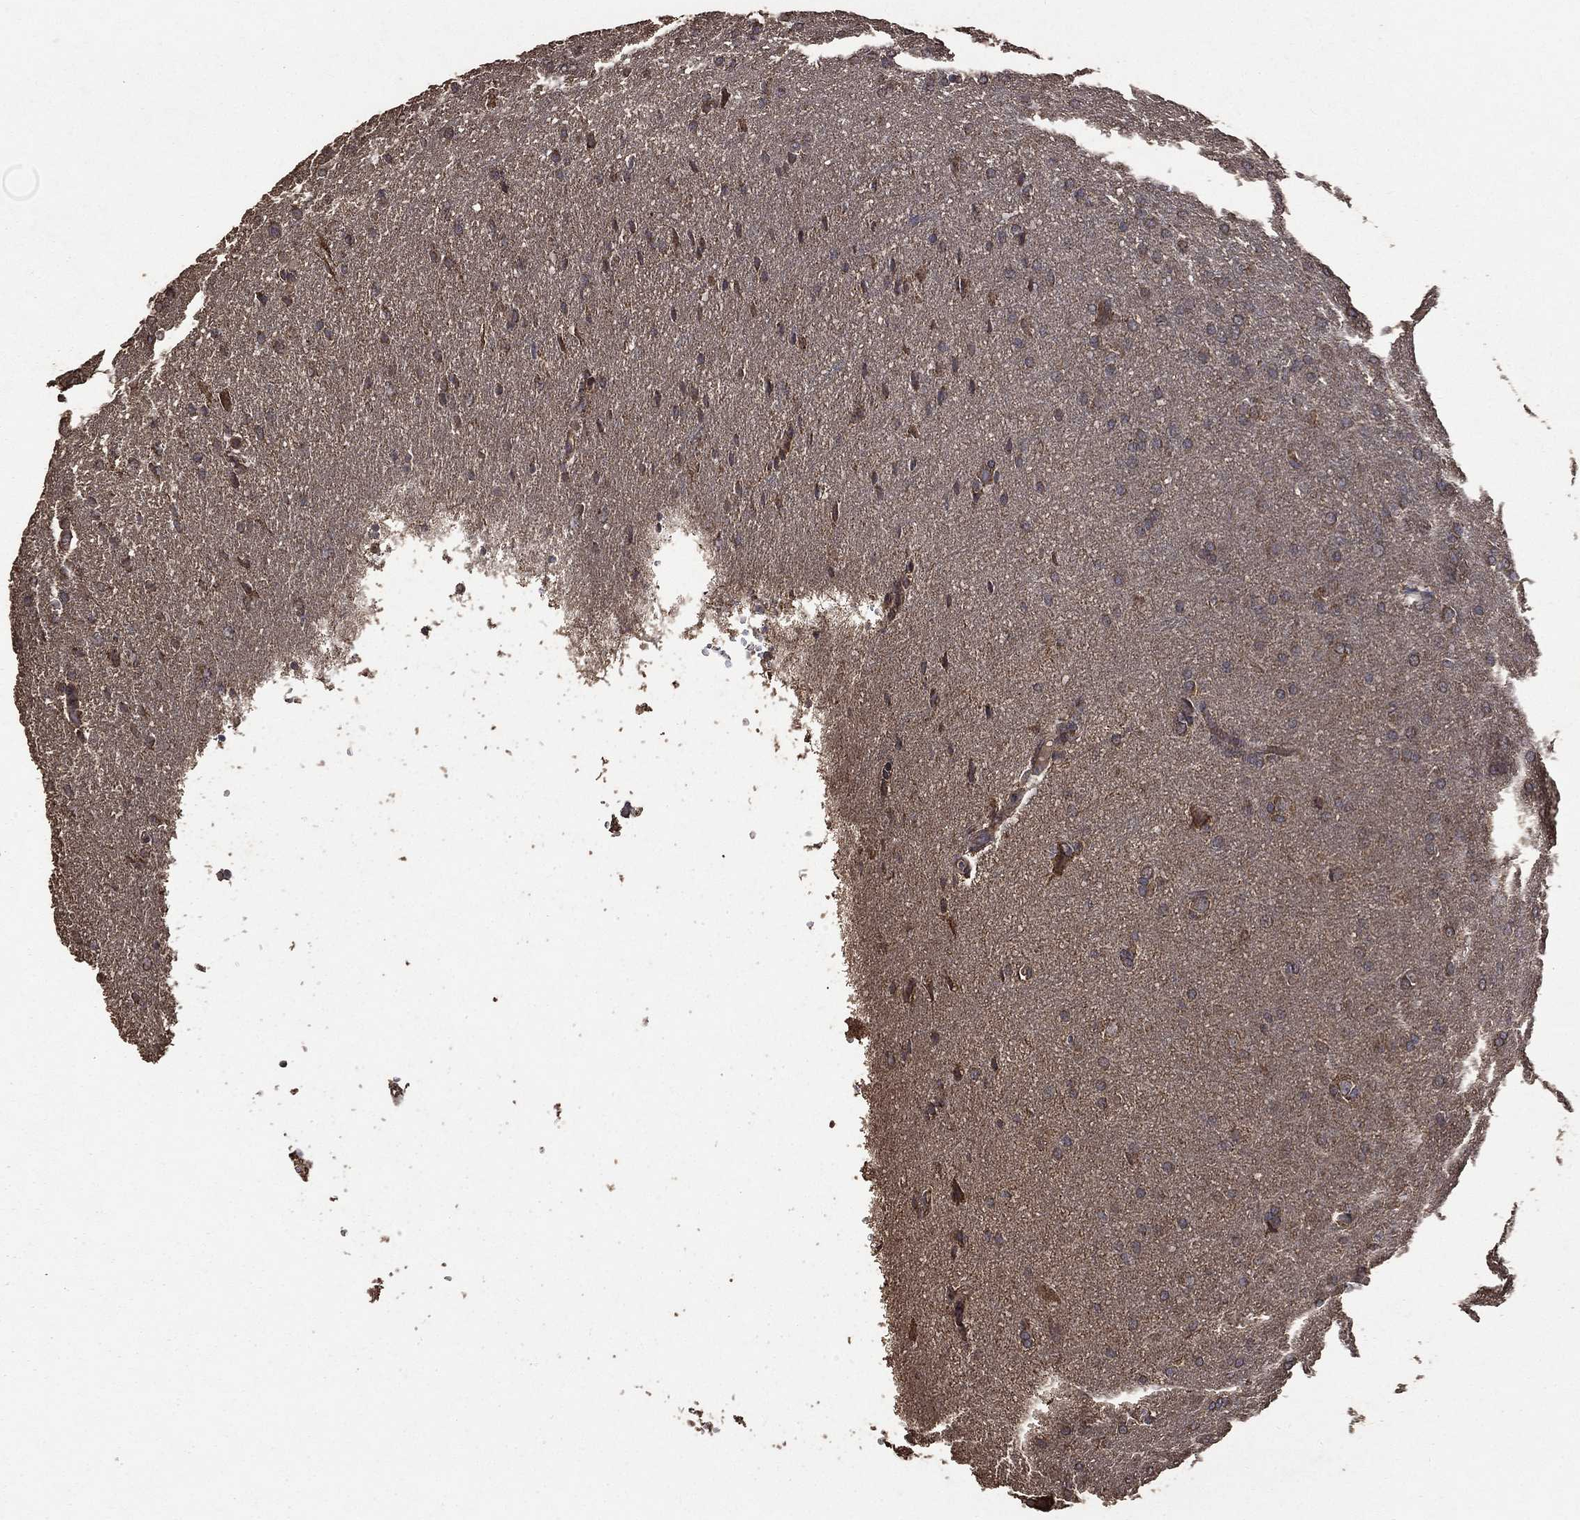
{"staining": {"intensity": "negative", "quantity": "none", "location": "none"}, "tissue": "glioma", "cell_type": "Tumor cells", "image_type": "cancer", "snomed": [{"axis": "morphology", "description": "Glioma, malignant, Low grade"}, {"axis": "topography", "description": "Brain"}], "caption": "IHC of low-grade glioma (malignant) reveals no positivity in tumor cells. (DAB immunohistochemistry visualized using brightfield microscopy, high magnification).", "gene": "METTL27", "patient": {"sex": "female", "age": 32}}